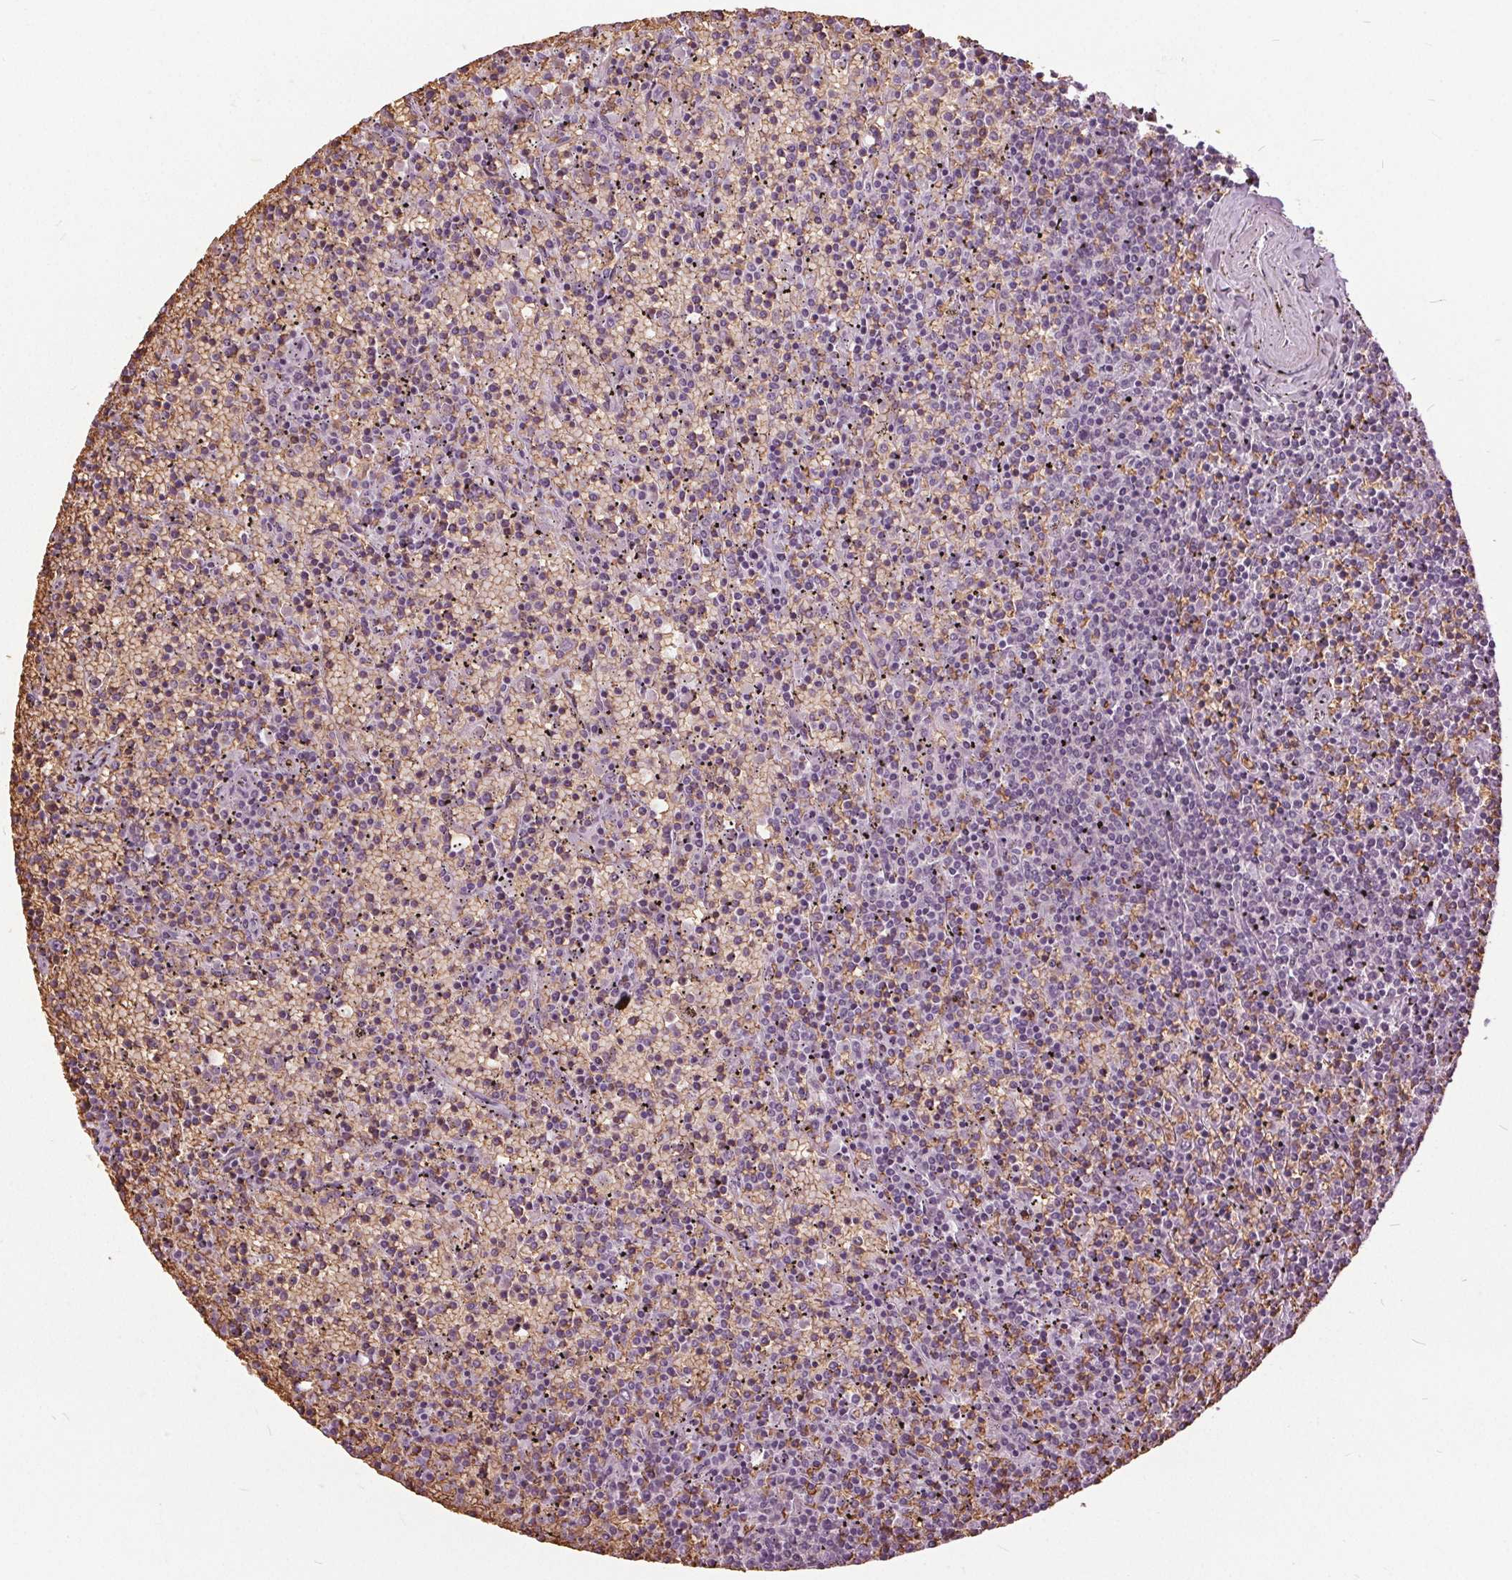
{"staining": {"intensity": "negative", "quantity": "none", "location": "none"}, "tissue": "lymphoma", "cell_type": "Tumor cells", "image_type": "cancer", "snomed": [{"axis": "morphology", "description": "Malignant lymphoma, non-Hodgkin's type, Low grade"}, {"axis": "topography", "description": "Spleen"}], "caption": "High magnification brightfield microscopy of lymphoma stained with DAB (3,3'-diaminobenzidine) (brown) and counterstained with hematoxylin (blue): tumor cells show no significant positivity.", "gene": "SLC4A1", "patient": {"sex": "female", "age": 77}}